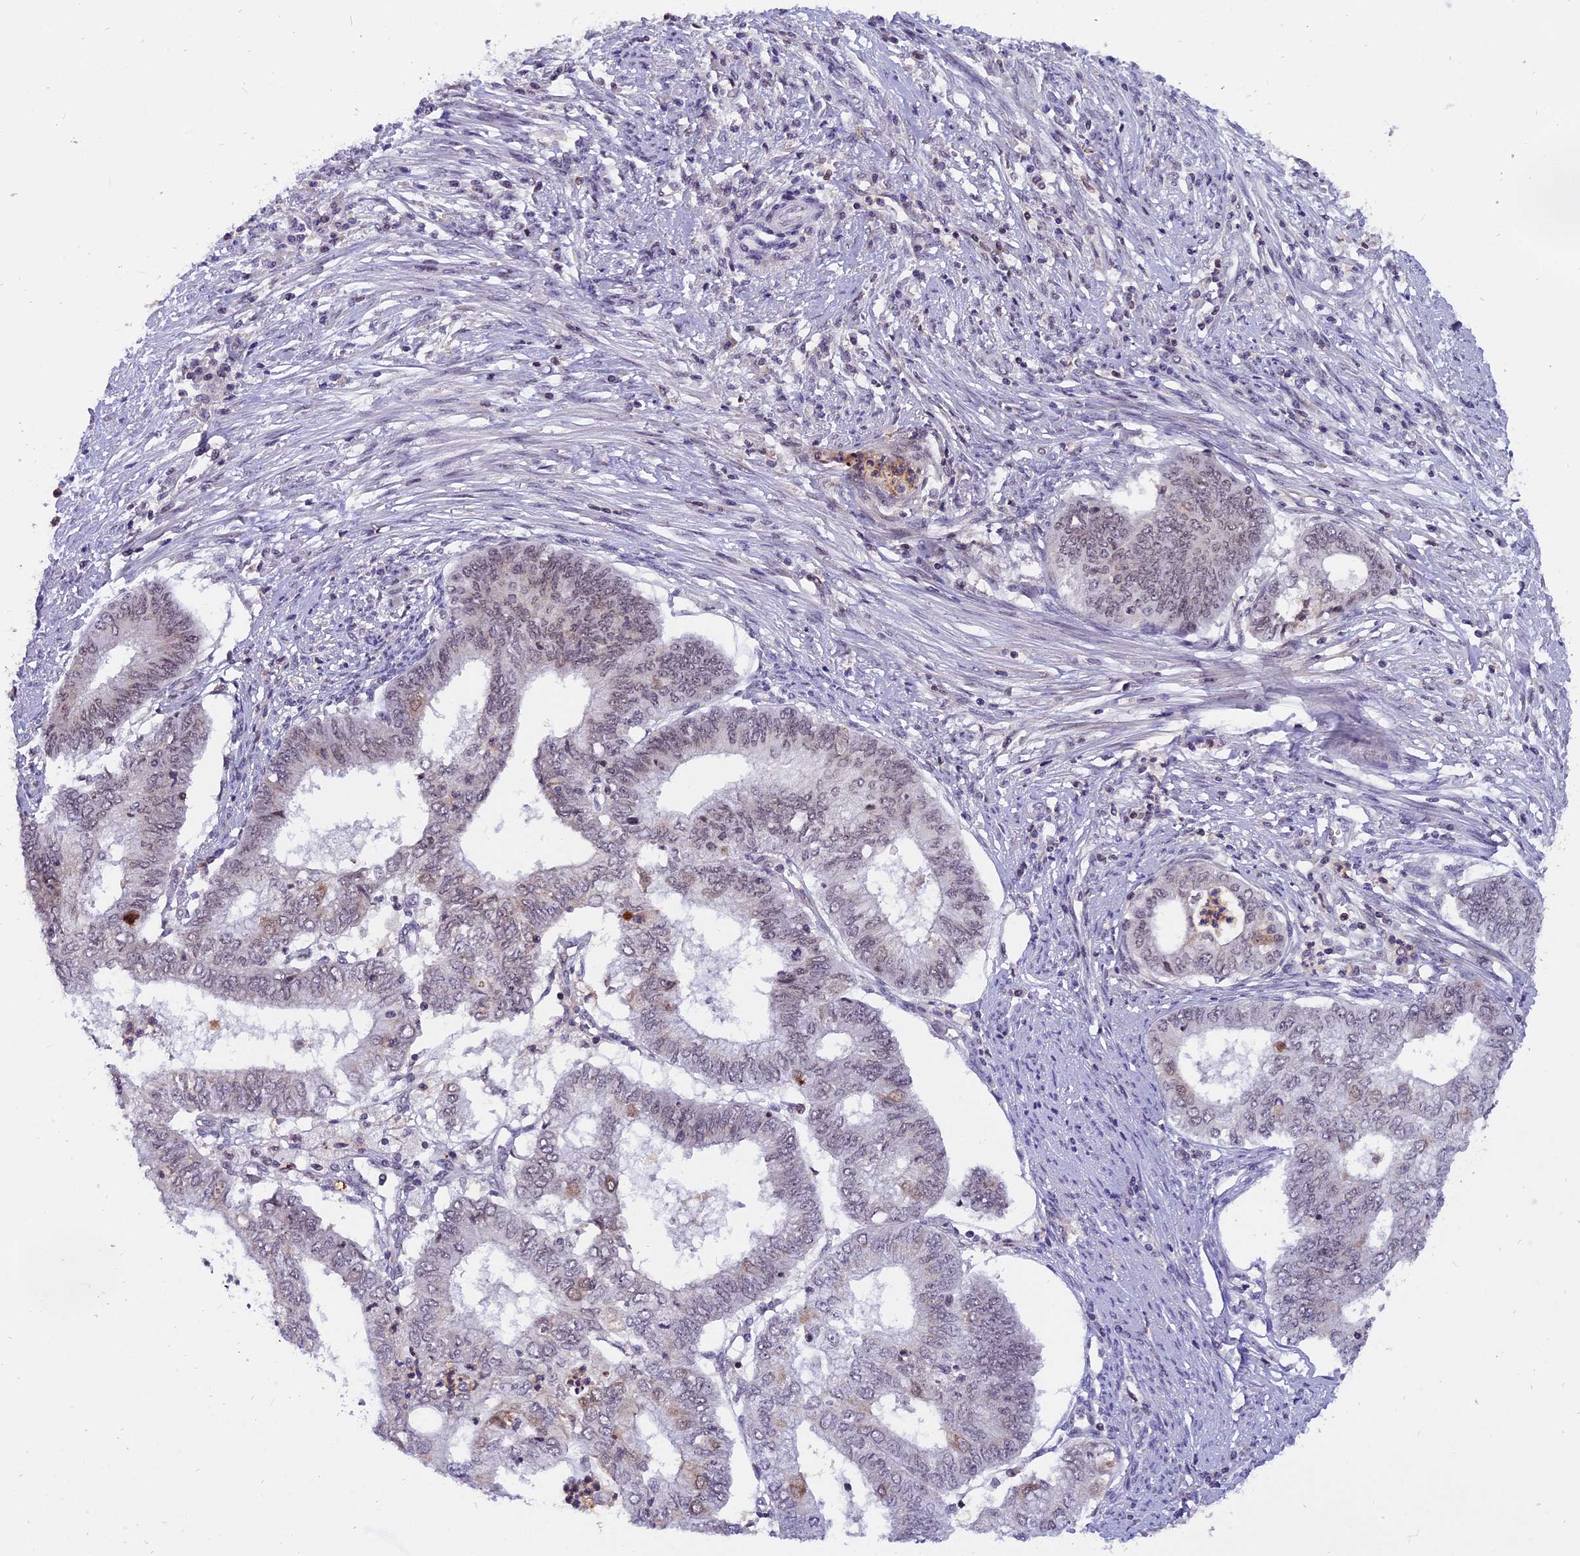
{"staining": {"intensity": "weak", "quantity": "25%-75%", "location": "nuclear"}, "tissue": "endometrial cancer", "cell_type": "Tumor cells", "image_type": "cancer", "snomed": [{"axis": "morphology", "description": "Adenocarcinoma, NOS"}, {"axis": "topography", "description": "Endometrium"}], "caption": "IHC of human endometrial adenocarcinoma exhibits low levels of weak nuclear staining in approximately 25%-75% of tumor cells.", "gene": "TADA3", "patient": {"sex": "female", "age": 68}}